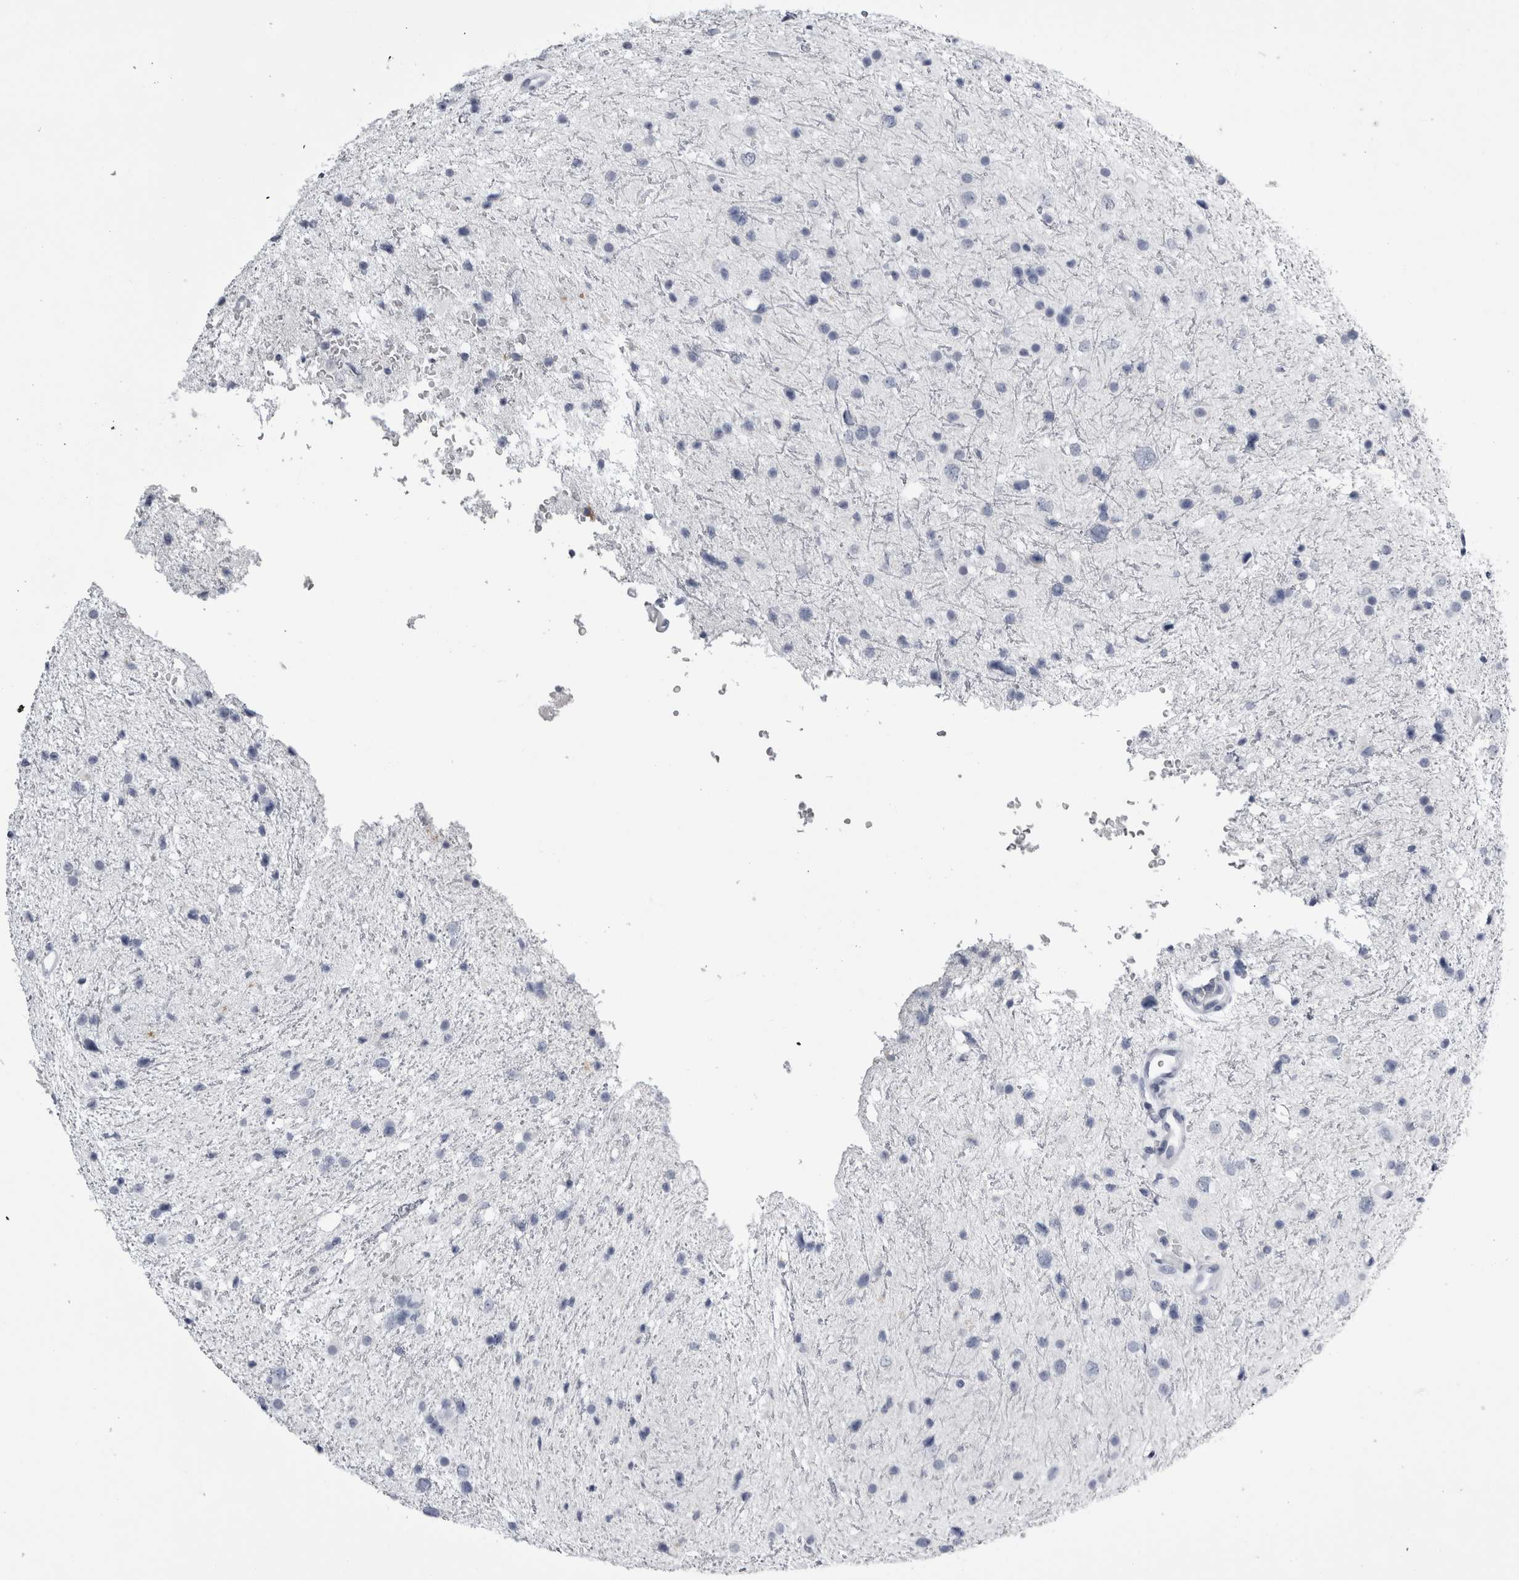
{"staining": {"intensity": "negative", "quantity": "none", "location": "none"}, "tissue": "glioma", "cell_type": "Tumor cells", "image_type": "cancer", "snomed": [{"axis": "morphology", "description": "Glioma, malignant, Low grade"}, {"axis": "topography", "description": "Brain"}], "caption": "Tumor cells show no significant protein expression in glioma.", "gene": "ALDH8A1", "patient": {"sex": "female", "age": 37}}